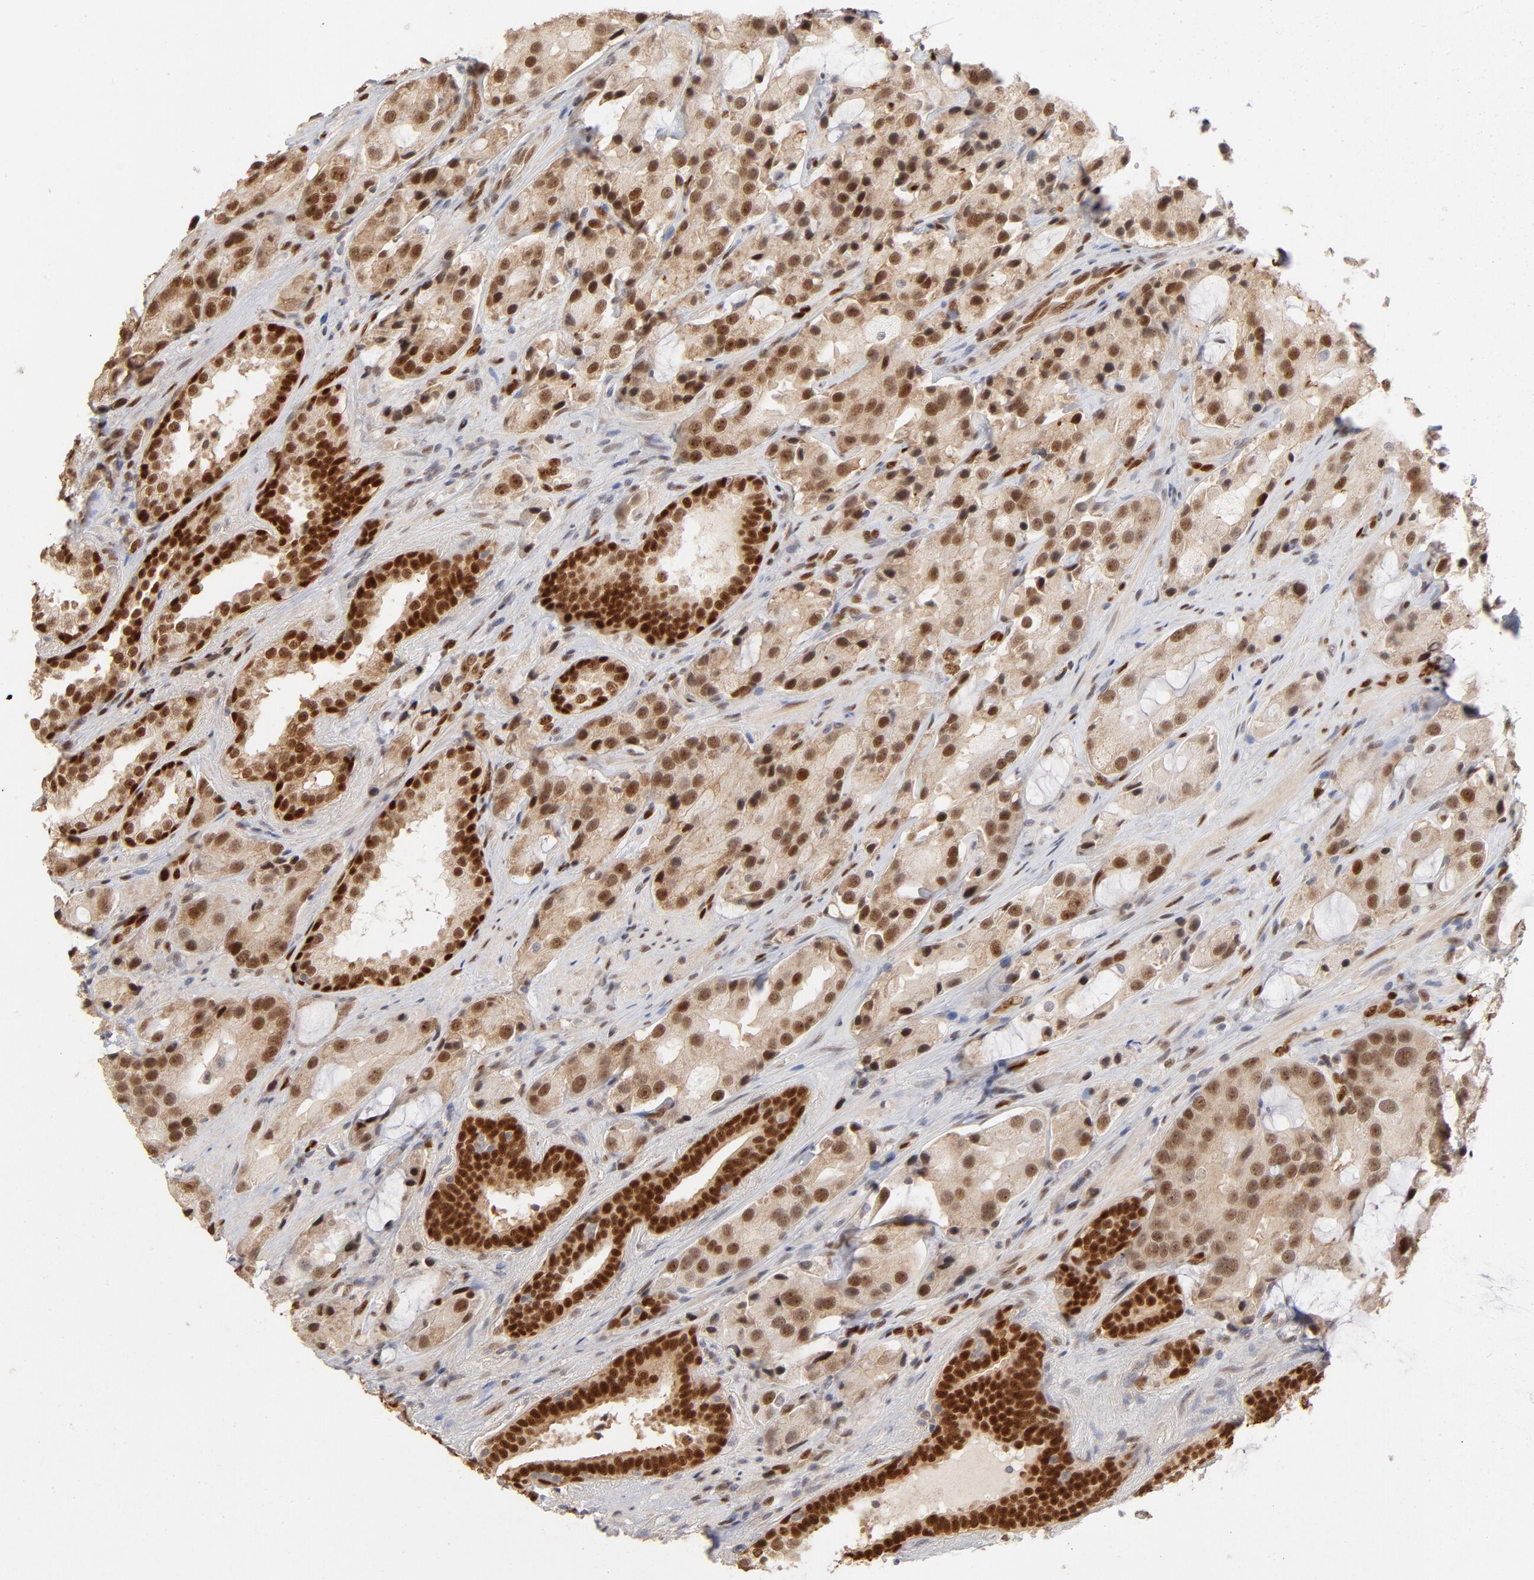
{"staining": {"intensity": "moderate", "quantity": ">75%", "location": "nuclear"}, "tissue": "prostate cancer", "cell_type": "Tumor cells", "image_type": "cancer", "snomed": [{"axis": "morphology", "description": "Adenocarcinoma, High grade"}, {"axis": "topography", "description": "Prostate"}], "caption": "Protein positivity by immunohistochemistry (IHC) displays moderate nuclear expression in about >75% of tumor cells in prostate cancer. The protein of interest is stained brown, and the nuclei are stained in blue (DAB IHC with brightfield microscopy, high magnification).", "gene": "NFIB", "patient": {"sex": "male", "age": 70}}